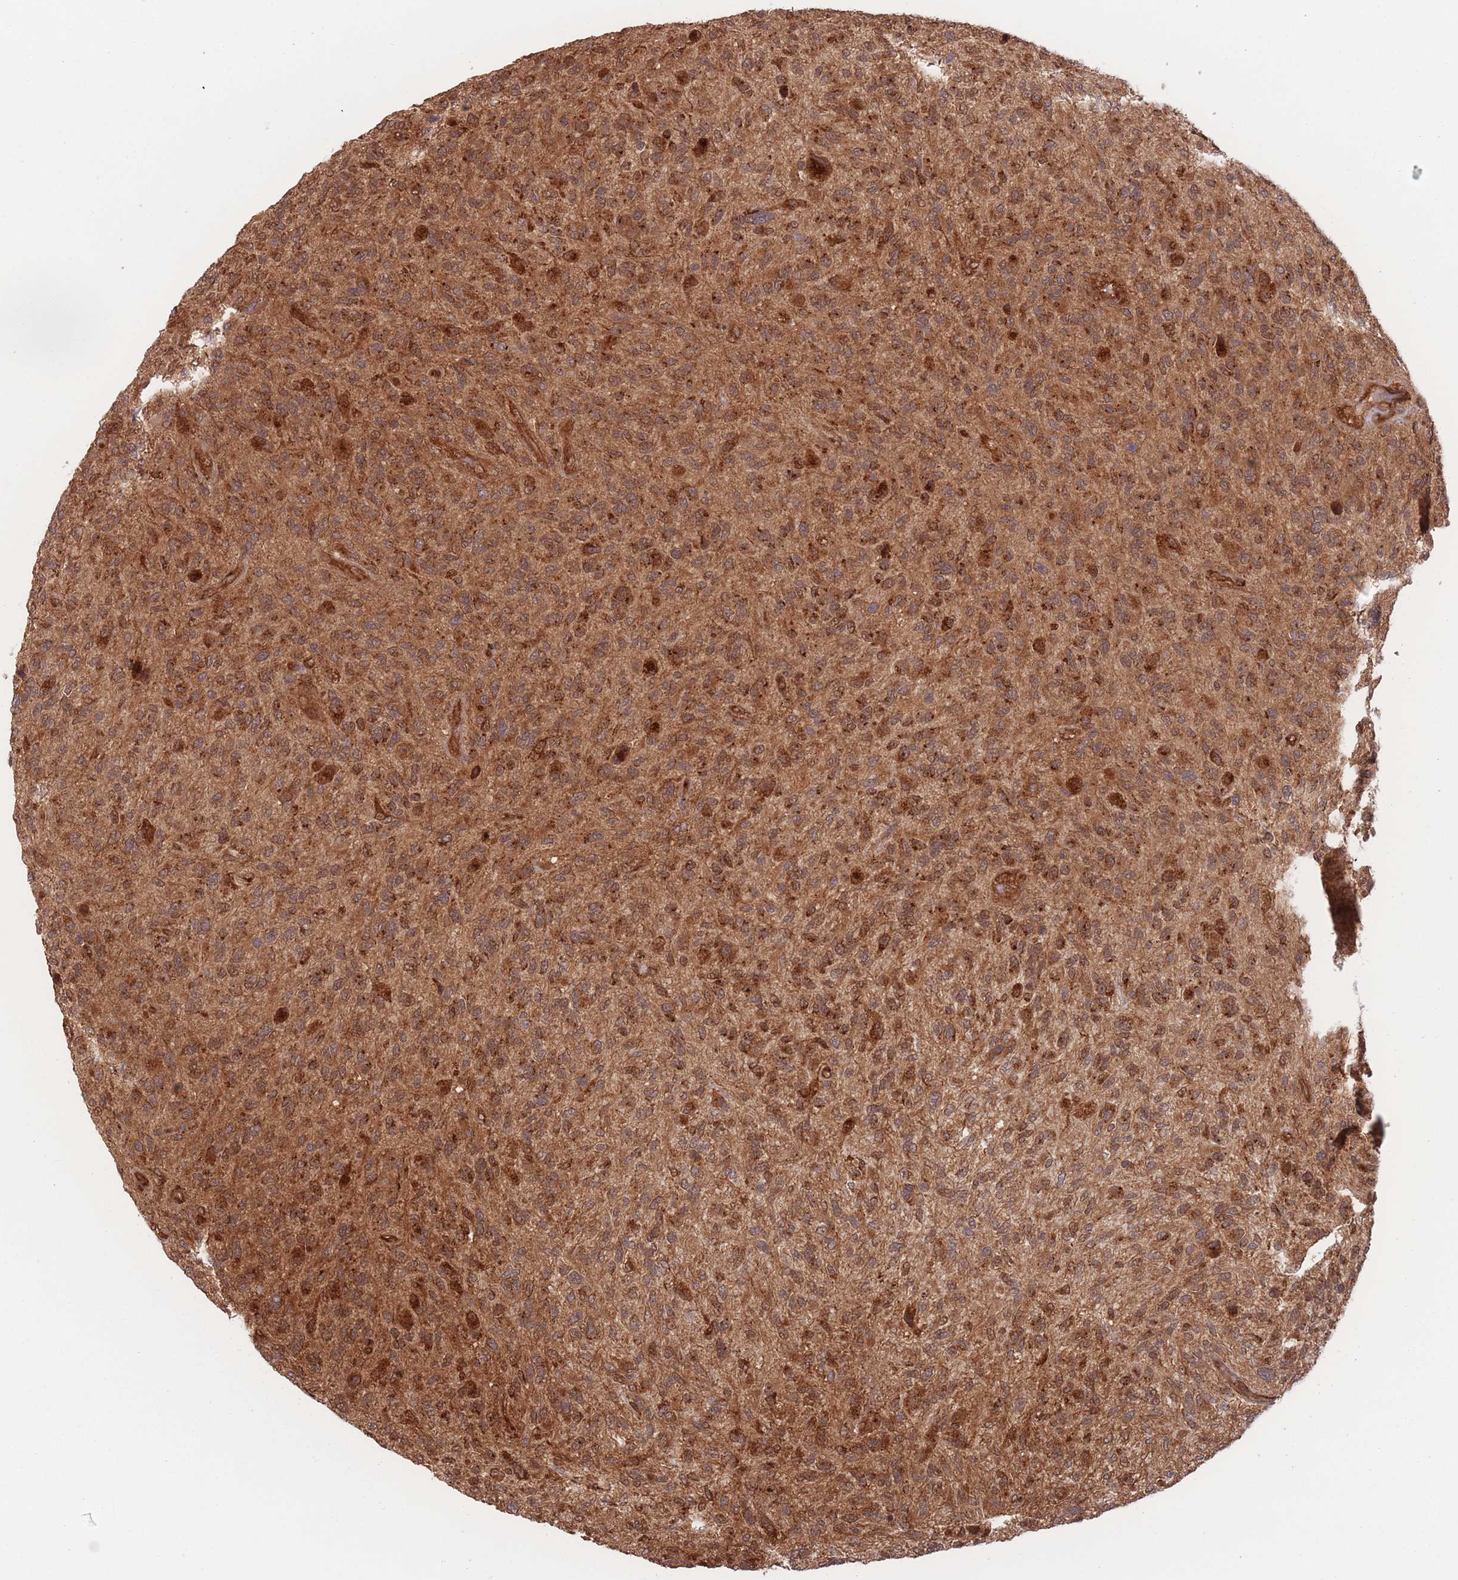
{"staining": {"intensity": "strong", "quantity": ">75%", "location": "cytoplasmic/membranous"}, "tissue": "glioma", "cell_type": "Tumor cells", "image_type": "cancer", "snomed": [{"axis": "morphology", "description": "Glioma, malignant, High grade"}, {"axis": "topography", "description": "Brain"}], "caption": "IHC micrograph of neoplastic tissue: human glioma stained using immunohistochemistry reveals high levels of strong protein expression localized specifically in the cytoplasmic/membranous of tumor cells, appearing as a cytoplasmic/membranous brown color.", "gene": "PODXL2", "patient": {"sex": "male", "age": 47}}